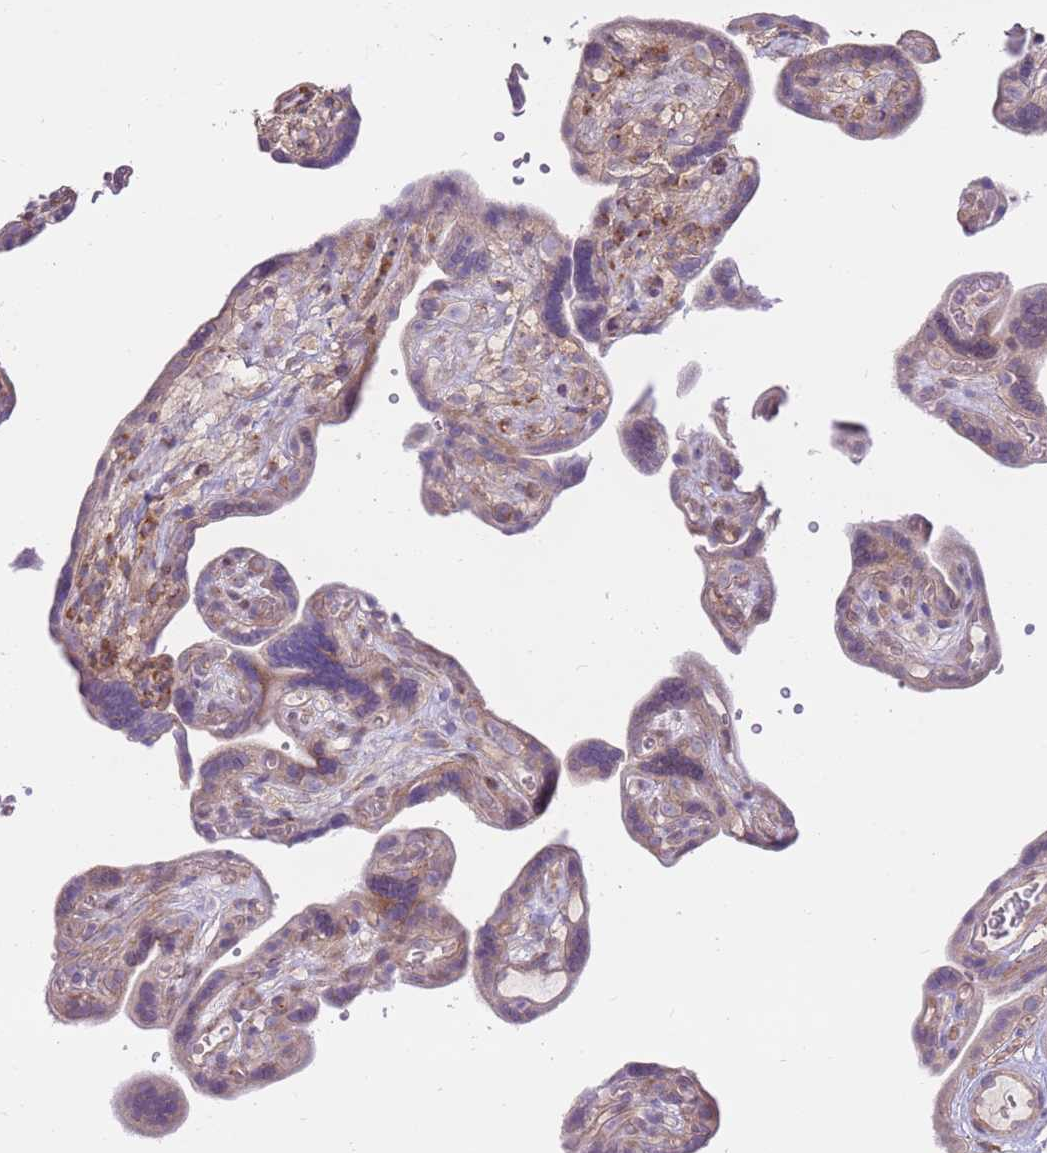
{"staining": {"intensity": "moderate", "quantity": ">75%", "location": "cytoplasmic/membranous"}, "tissue": "placenta", "cell_type": "Decidual cells", "image_type": "normal", "snomed": [{"axis": "morphology", "description": "Normal tissue, NOS"}, {"axis": "topography", "description": "Placenta"}], "caption": "Moderate cytoplasmic/membranous expression is present in approximately >75% of decidual cells in unremarkable placenta.", "gene": "DDX19B", "patient": {"sex": "female", "age": 30}}